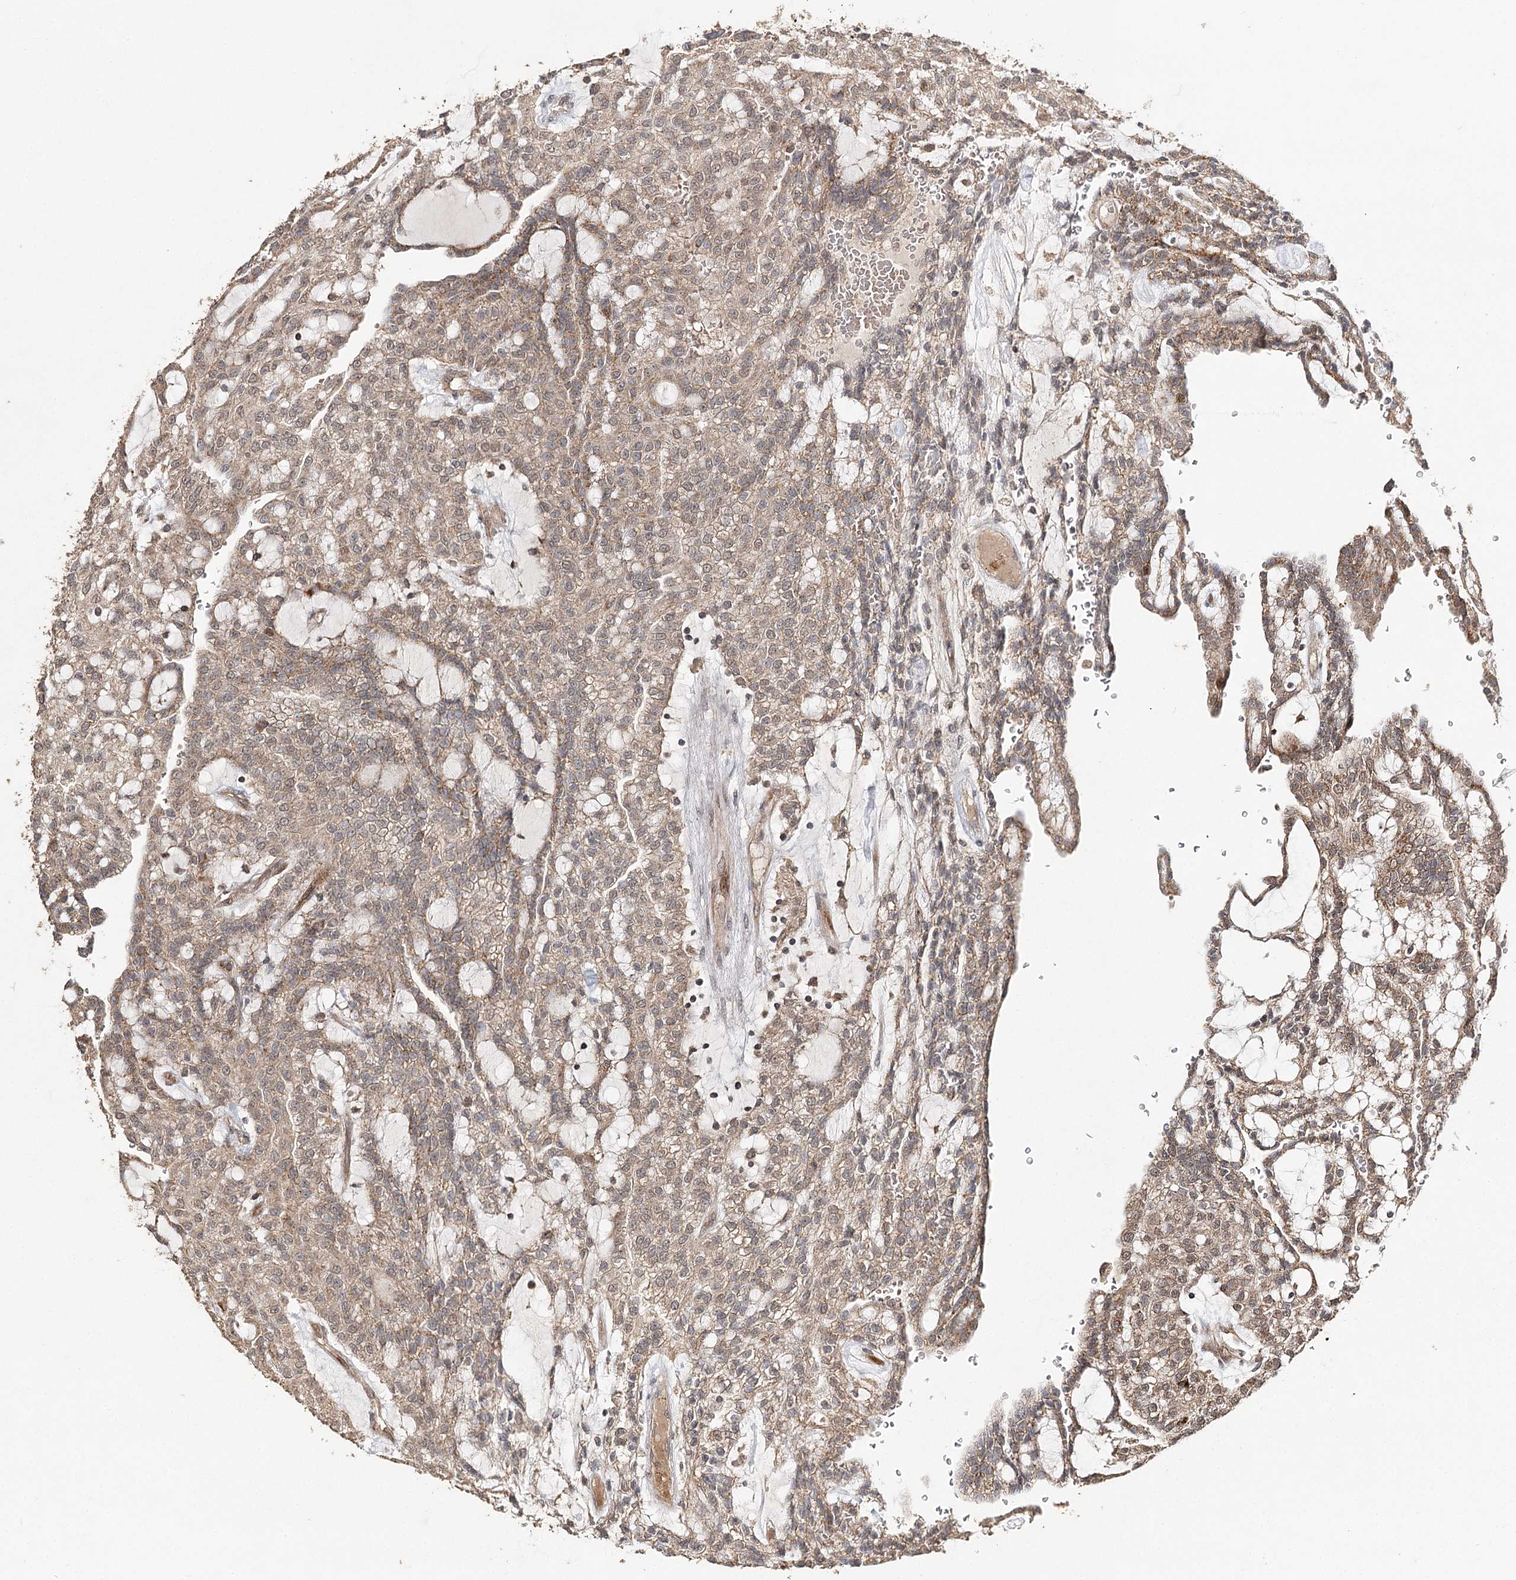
{"staining": {"intensity": "moderate", "quantity": ">75%", "location": "cytoplasmic/membranous"}, "tissue": "renal cancer", "cell_type": "Tumor cells", "image_type": "cancer", "snomed": [{"axis": "morphology", "description": "Adenocarcinoma, NOS"}, {"axis": "topography", "description": "Kidney"}], "caption": "A micrograph showing moderate cytoplasmic/membranous staining in approximately >75% of tumor cells in renal adenocarcinoma, as visualized by brown immunohistochemical staining.", "gene": "ZNRF3", "patient": {"sex": "male", "age": 63}}